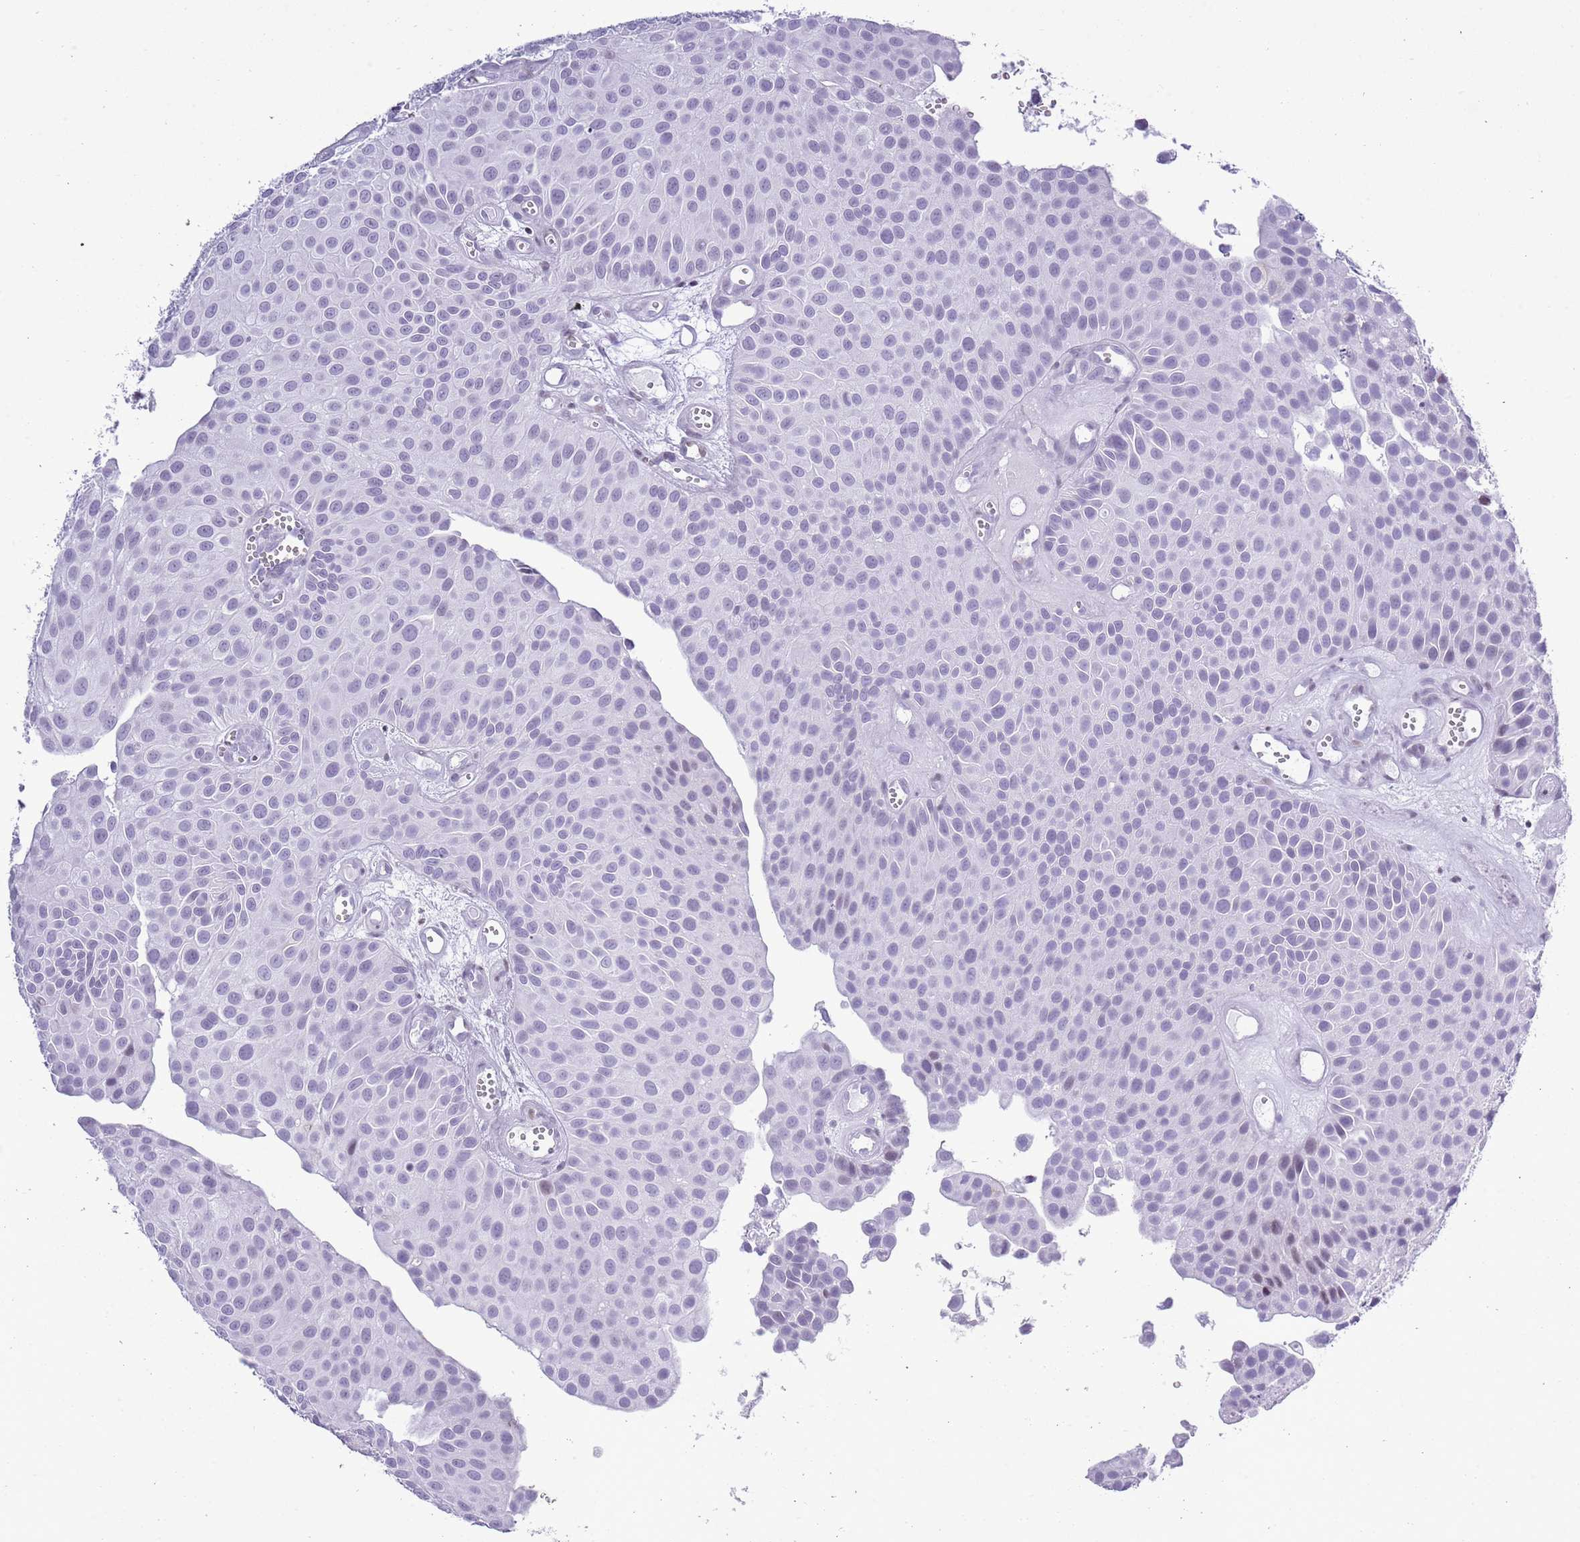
{"staining": {"intensity": "negative", "quantity": "none", "location": "none"}, "tissue": "urothelial cancer", "cell_type": "Tumor cells", "image_type": "cancer", "snomed": [{"axis": "morphology", "description": "Urothelial carcinoma, Low grade"}, {"axis": "topography", "description": "Urinary bladder"}], "caption": "Protein analysis of urothelial cancer shows no significant staining in tumor cells.", "gene": "ASIP", "patient": {"sex": "male", "age": 88}}